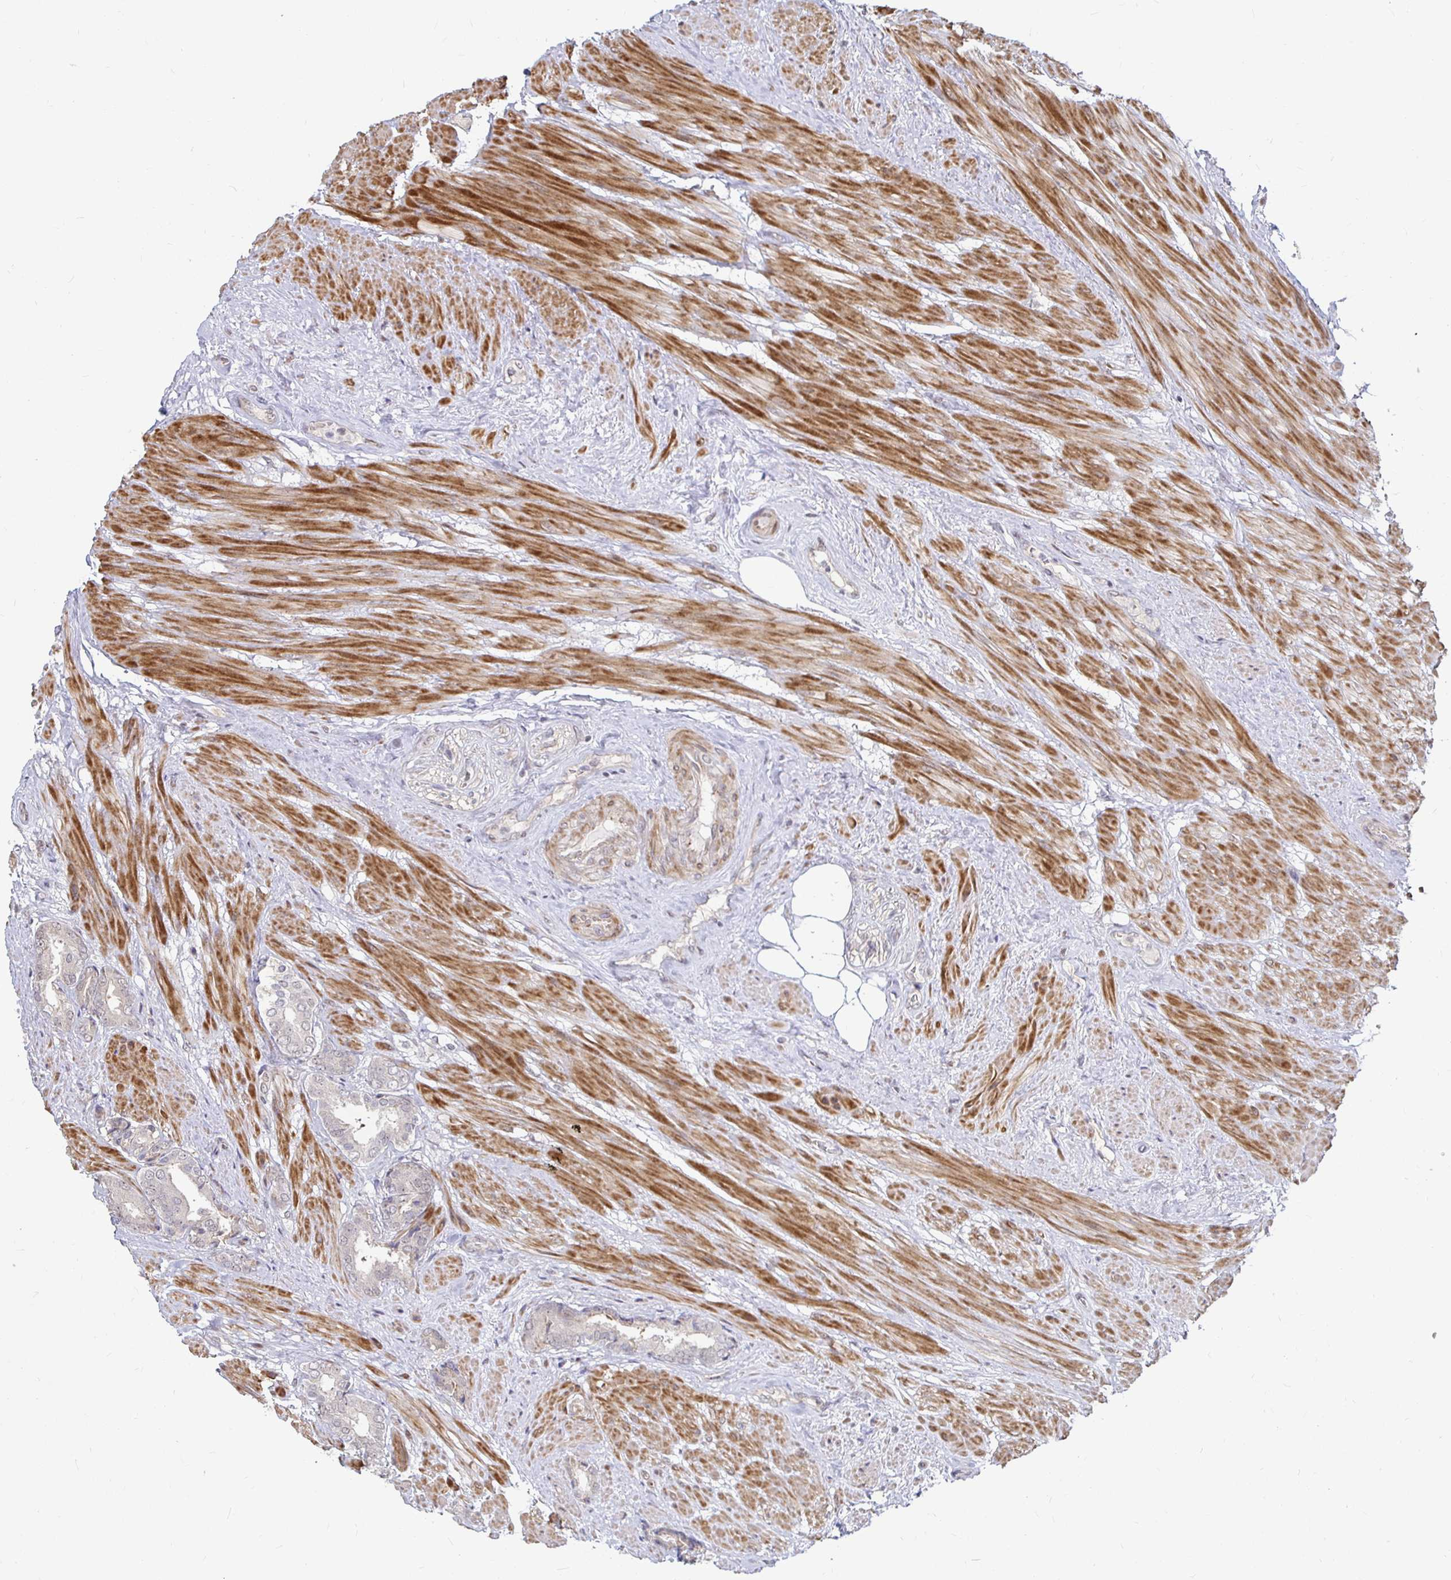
{"staining": {"intensity": "negative", "quantity": "none", "location": "none"}, "tissue": "prostate cancer", "cell_type": "Tumor cells", "image_type": "cancer", "snomed": [{"axis": "morphology", "description": "Adenocarcinoma, High grade"}, {"axis": "topography", "description": "Prostate"}], "caption": "This is an IHC histopathology image of human high-grade adenocarcinoma (prostate). There is no positivity in tumor cells.", "gene": "CAPN11", "patient": {"sex": "male", "age": 56}}